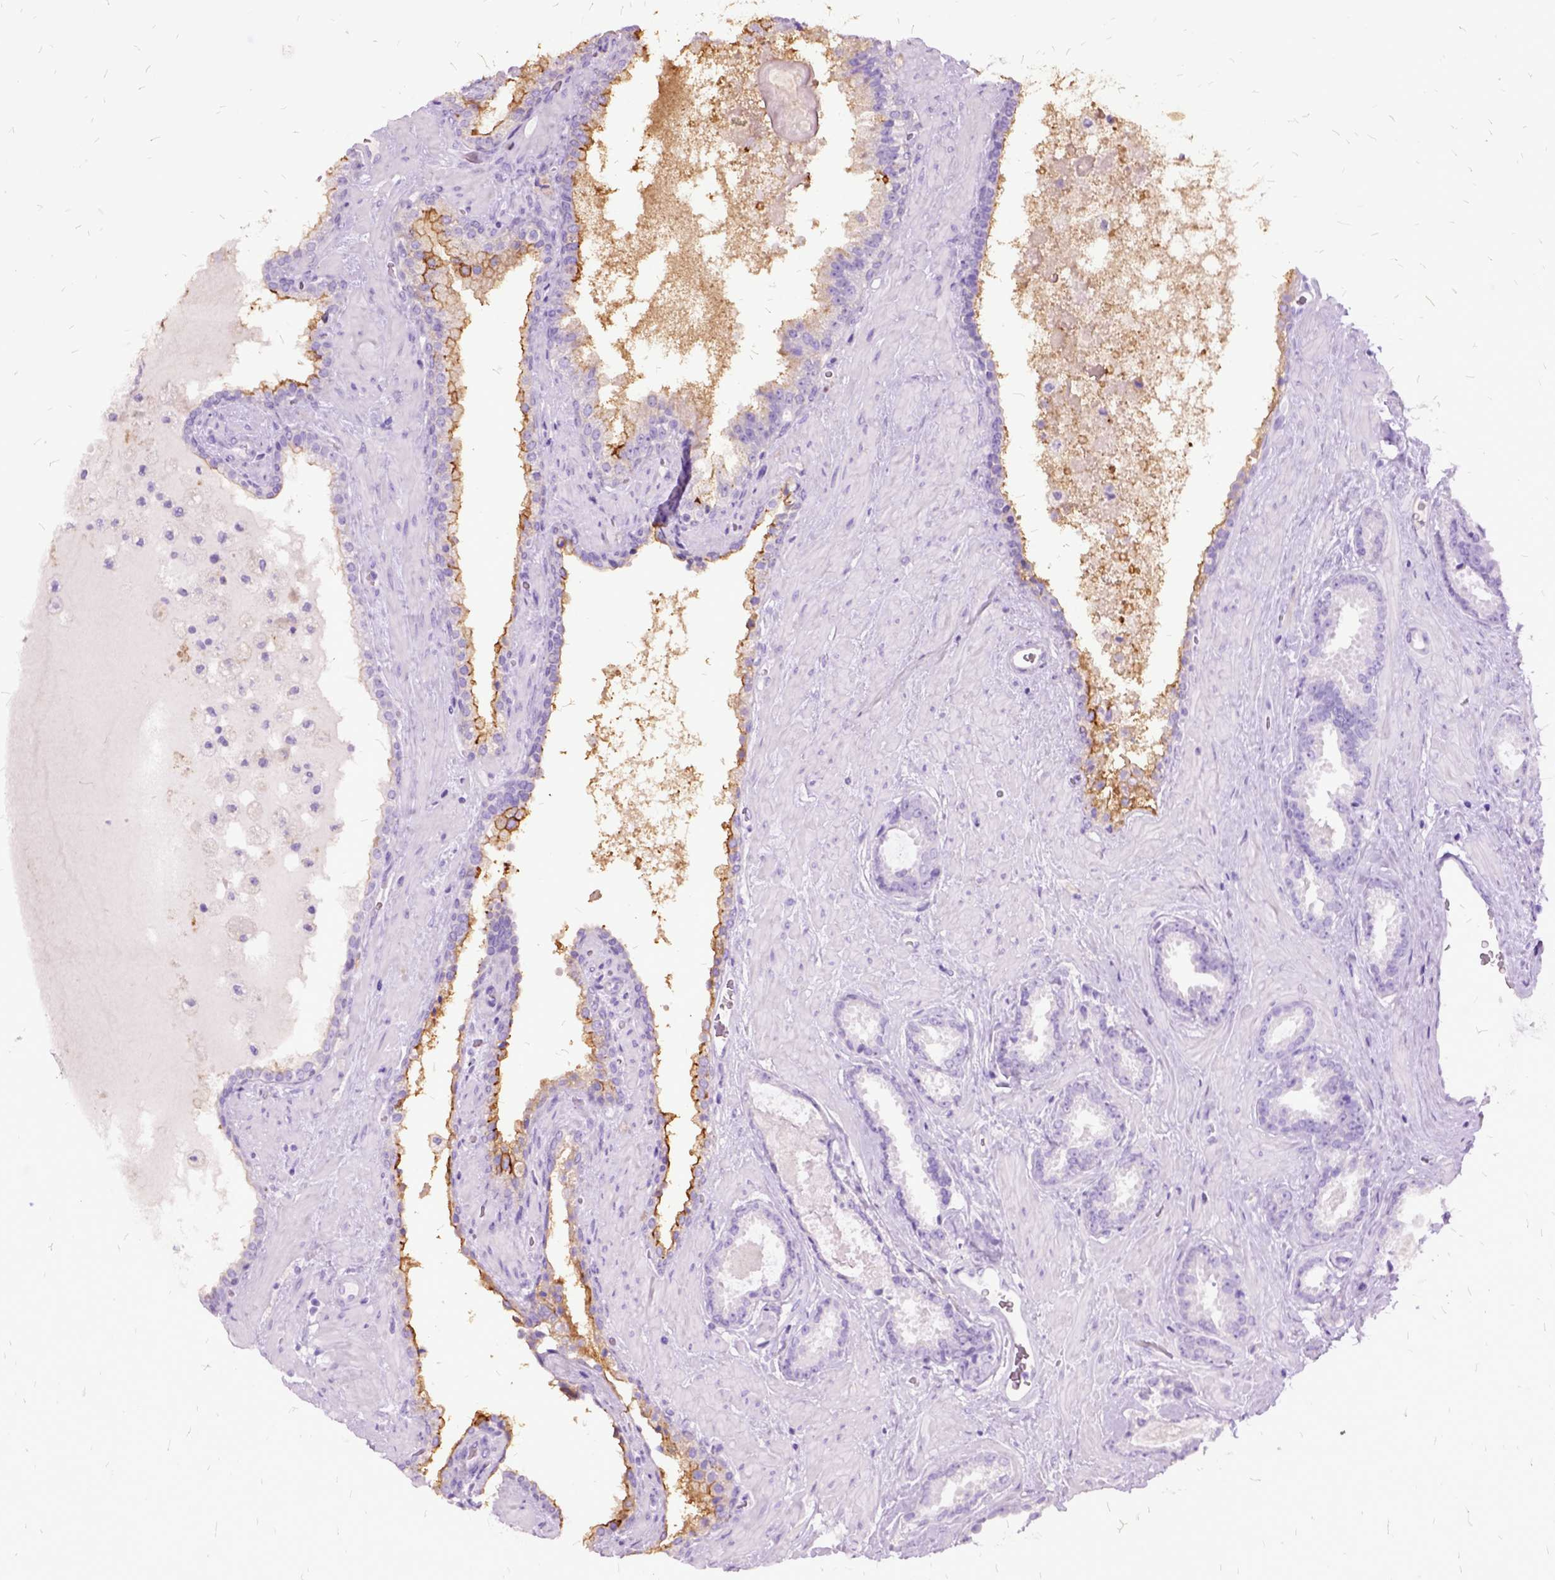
{"staining": {"intensity": "negative", "quantity": "none", "location": "none"}, "tissue": "prostate cancer", "cell_type": "Tumor cells", "image_type": "cancer", "snomed": [{"axis": "morphology", "description": "Adenocarcinoma, Low grade"}, {"axis": "topography", "description": "Prostate"}], "caption": "Tumor cells are negative for protein expression in human low-grade adenocarcinoma (prostate).", "gene": "MME", "patient": {"sex": "male", "age": 62}}